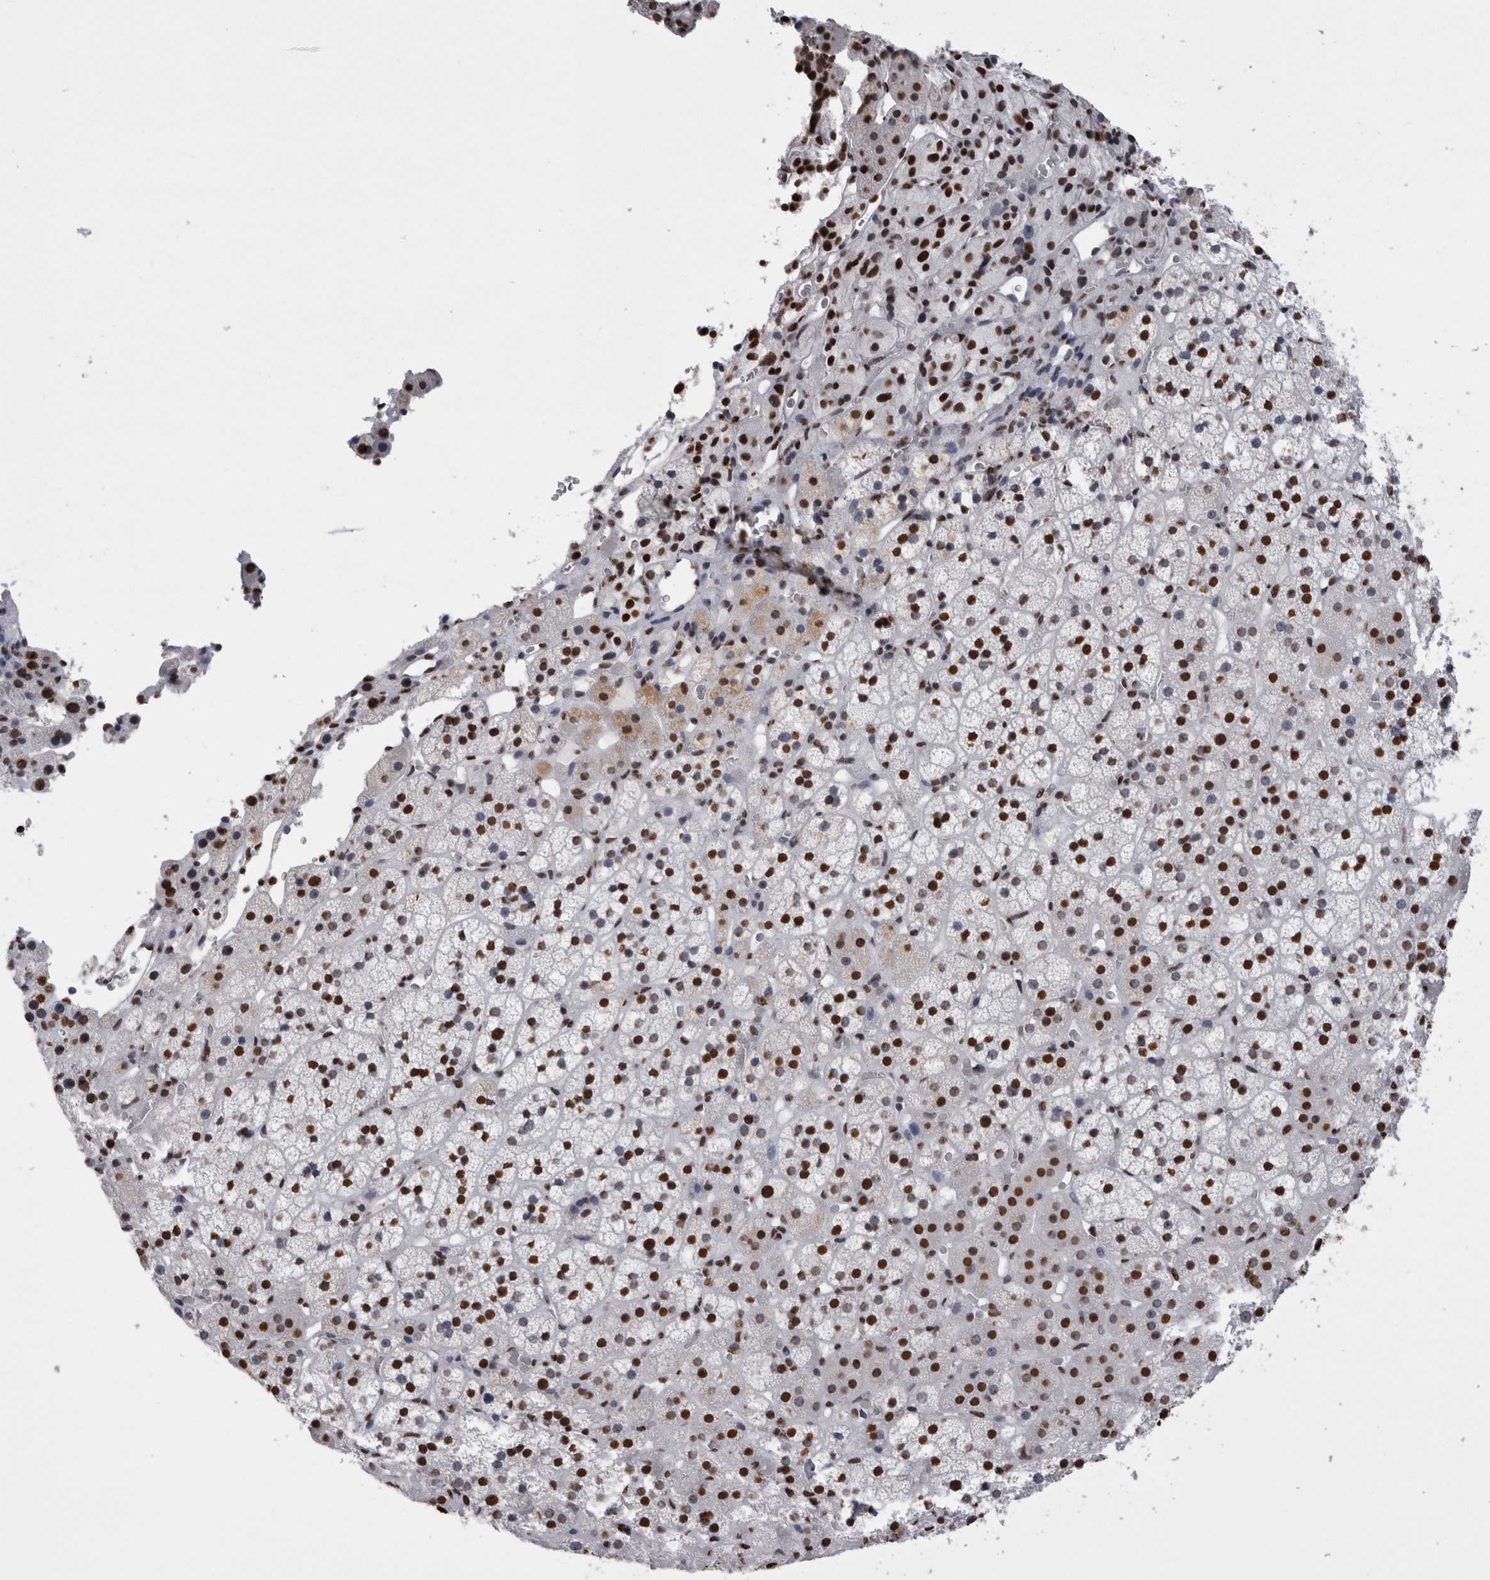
{"staining": {"intensity": "strong", "quantity": ">75%", "location": "nuclear"}, "tissue": "adrenal gland", "cell_type": "Glandular cells", "image_type": "normal", "snomed": [{"axis": "morphology", "description": "Normal tissue, NOS"}, {"axis": "topography", "description": "Adrenal gland"}], "caption": "Adrenal gland stained with immunohistochemistry reveals strong nuclear positivity in about >75% of glandular cells.", "gene": "ALPK3", "patient": {"sex": "female", "age": 44}}